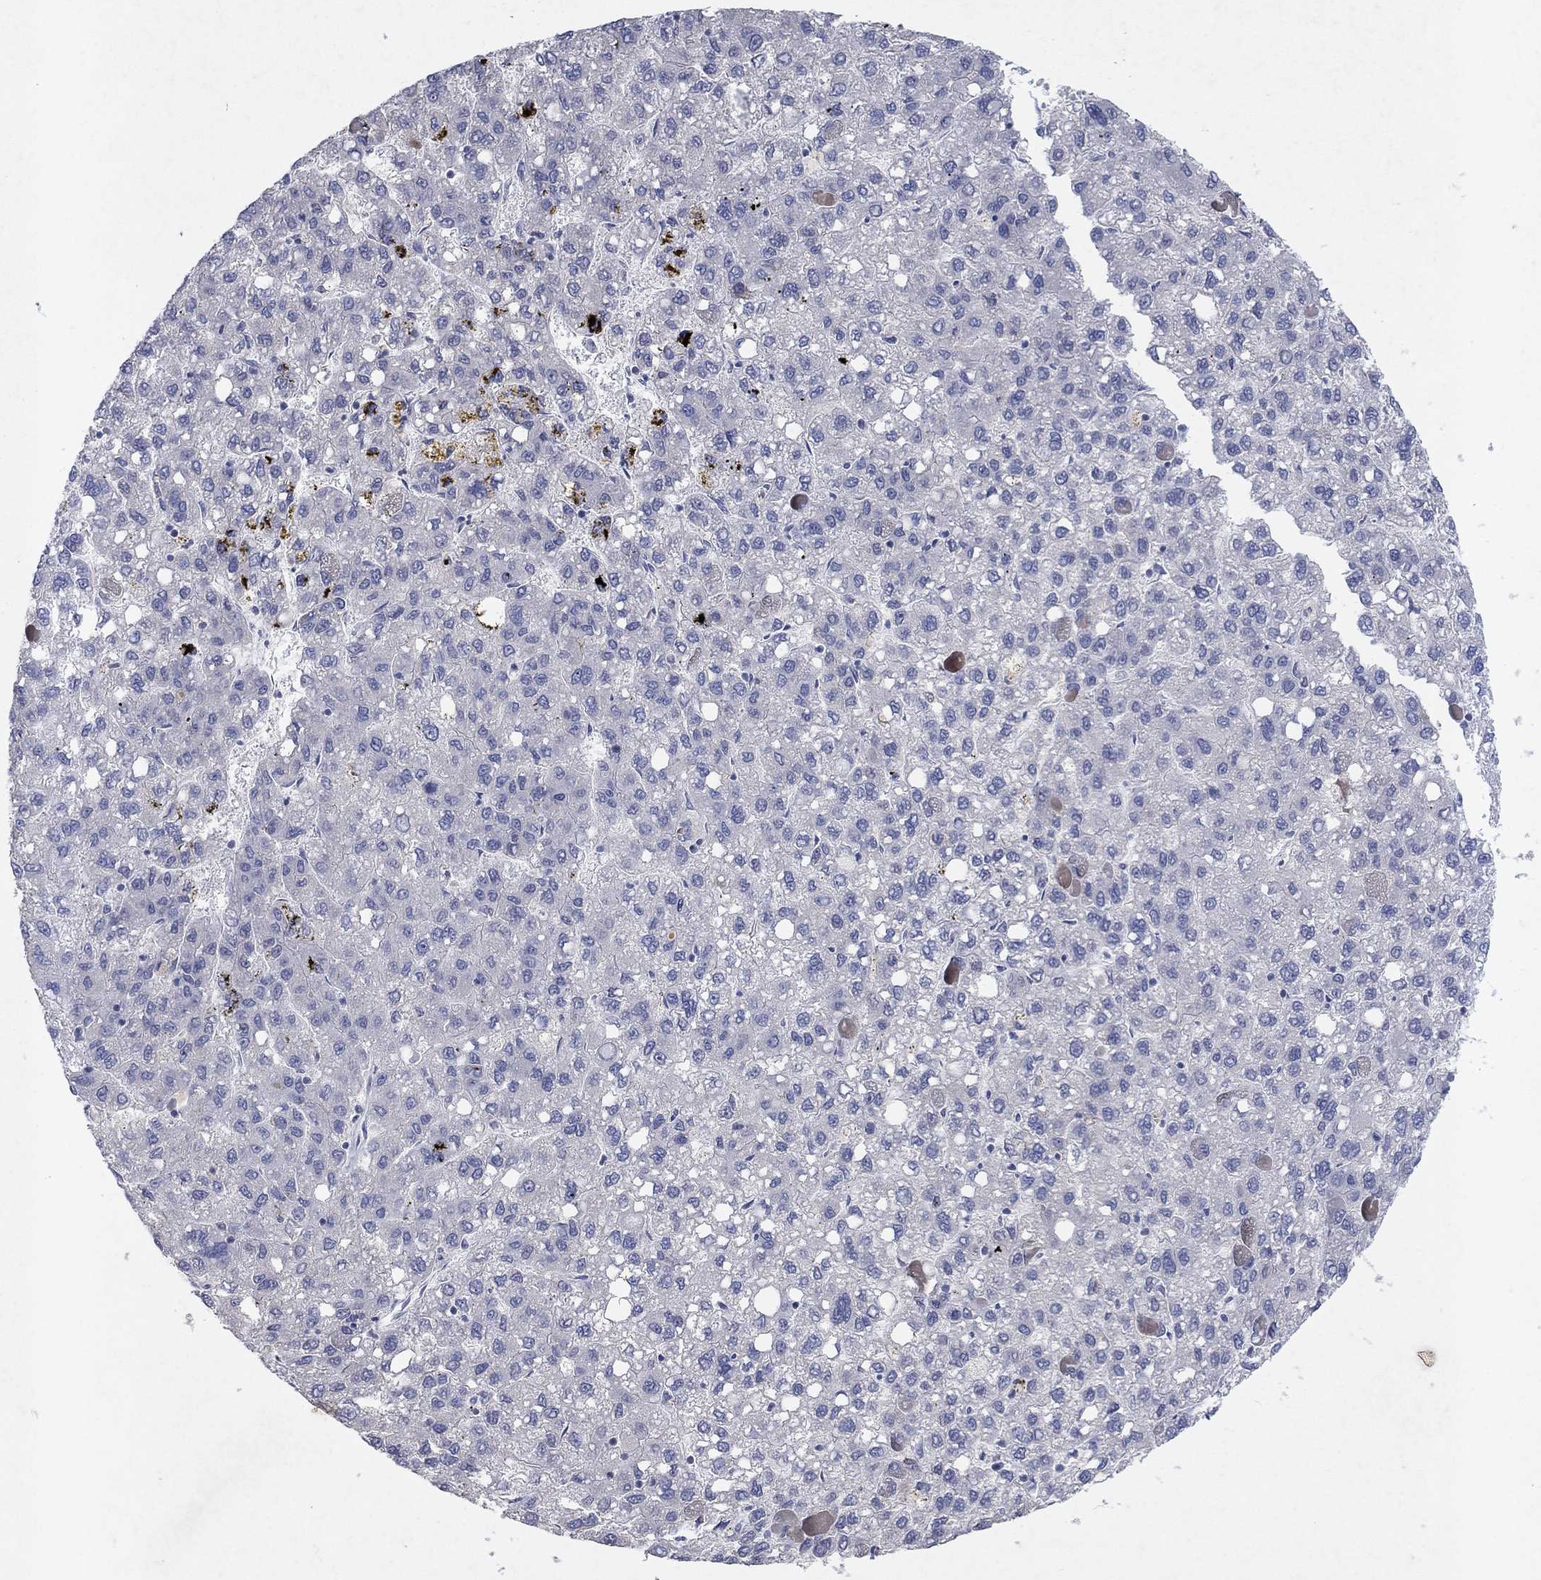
{"staining": {"intensity": "negative", "quantity": "none", "location": "none"}, "tissue": "liver cancer", "cell_type": "Tumor cells", "image_type": "cancer", "snomed": [{"axis": "morphology", "description": "Carcinoma, Hepatocellular, NOS"}, {"axis": "topography", "description": "Liver"}], "caption": "This is a image of immunohistochemistry (IHC) staining of hepatocellular carcinoma (liver), which shows no expression in tumor cells.", "gene": "KRT40", "patient": {"sex": "female", "age": 82}}